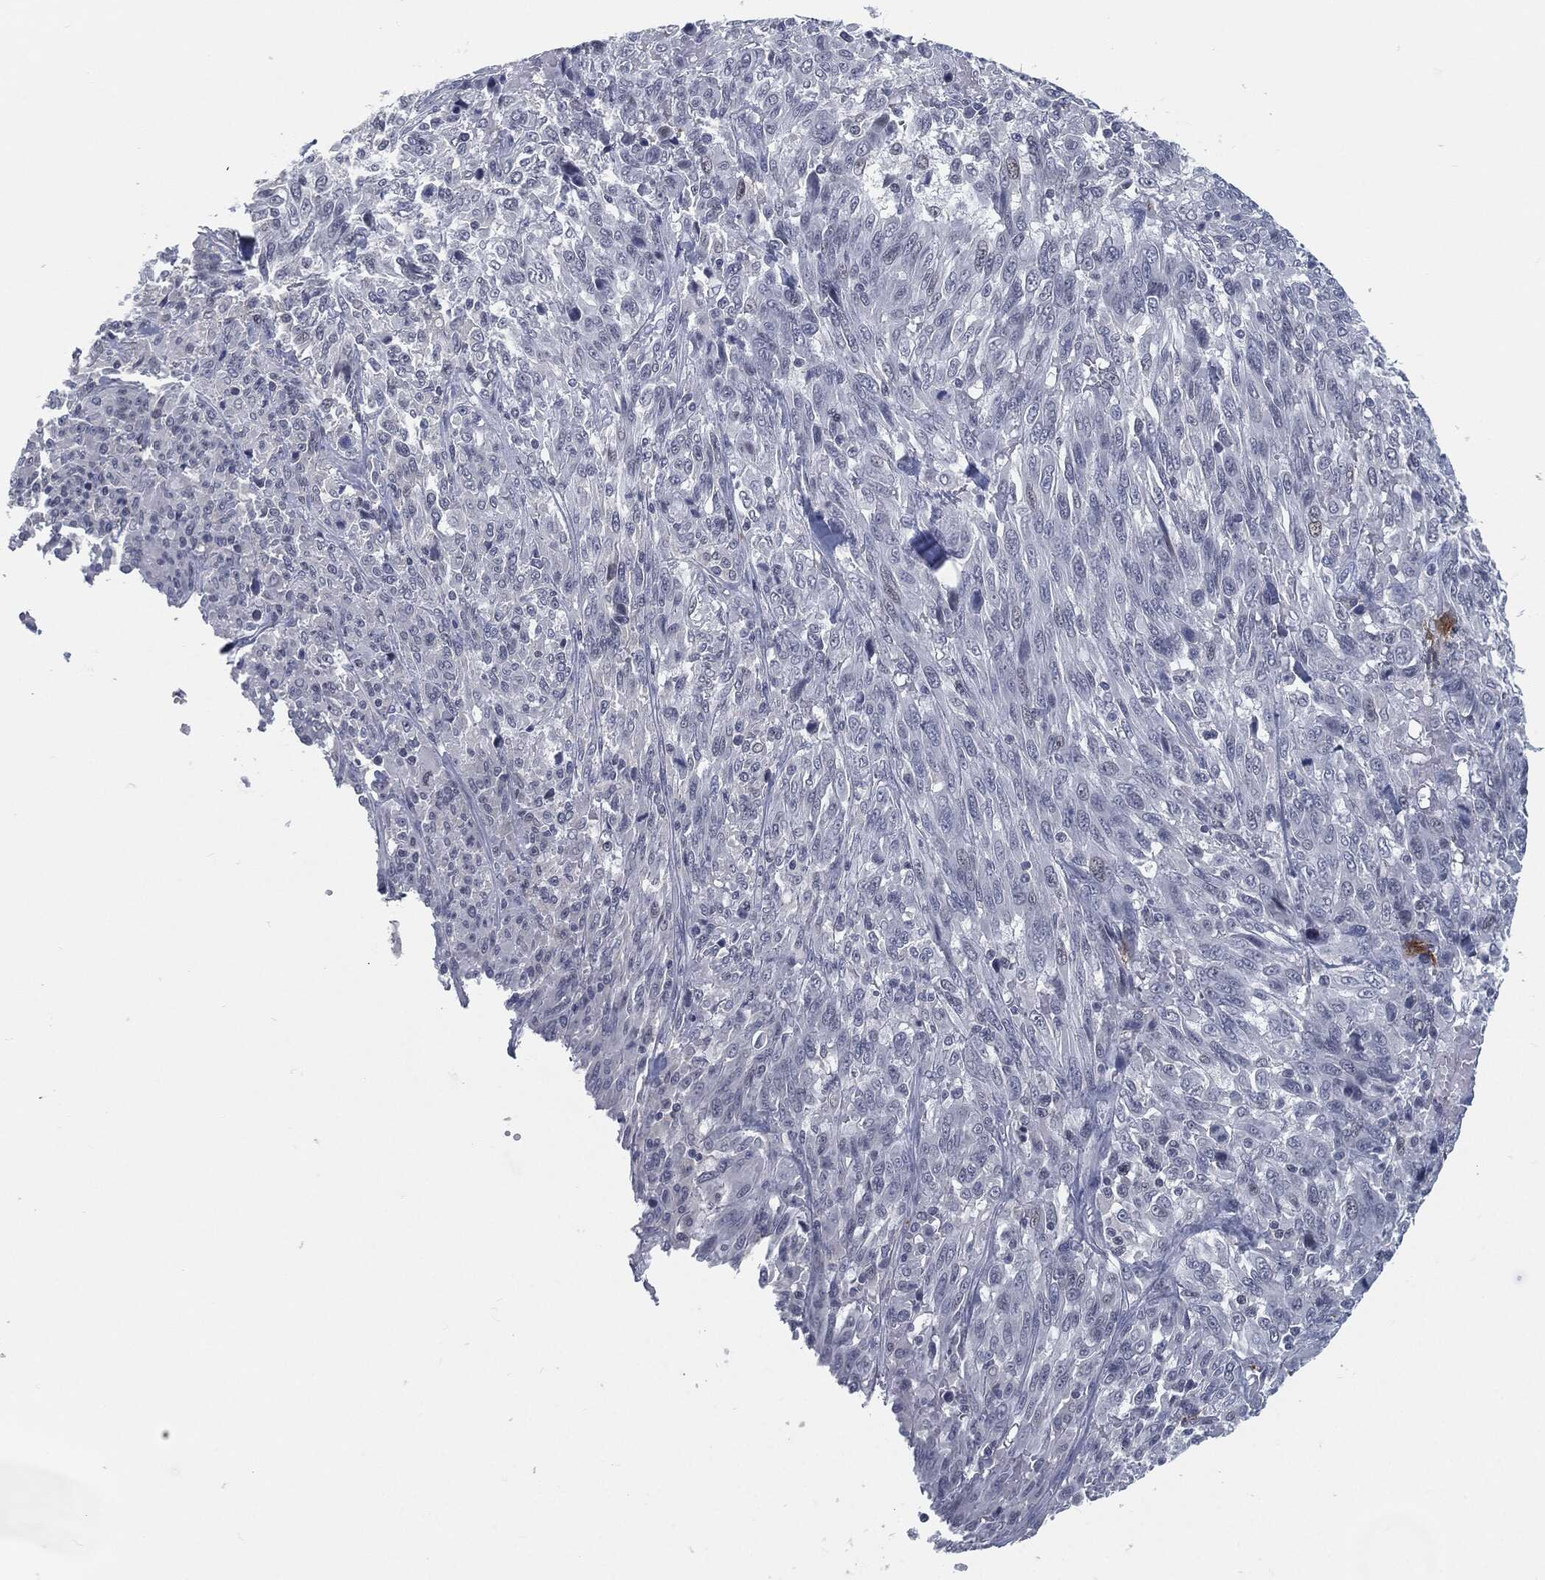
{"staining": {"intensity": "negative", "quantity": "none", "location": "none"}, "tissue": "melanoma", "cell_type": "Tumor cells", "image_type": "cancer", "snomed": [{"axis": "morphology", "description": "Malignant melanoma, NOS"}, {"axis": "topography", "description": "Skin"}], "caption": "Image shows no significant protein staining in tumor cells of malignant melanoma. Nuclei are stained in blue.", "gene": "PROM1", "patient": {"sex": "female", "age": 91}}